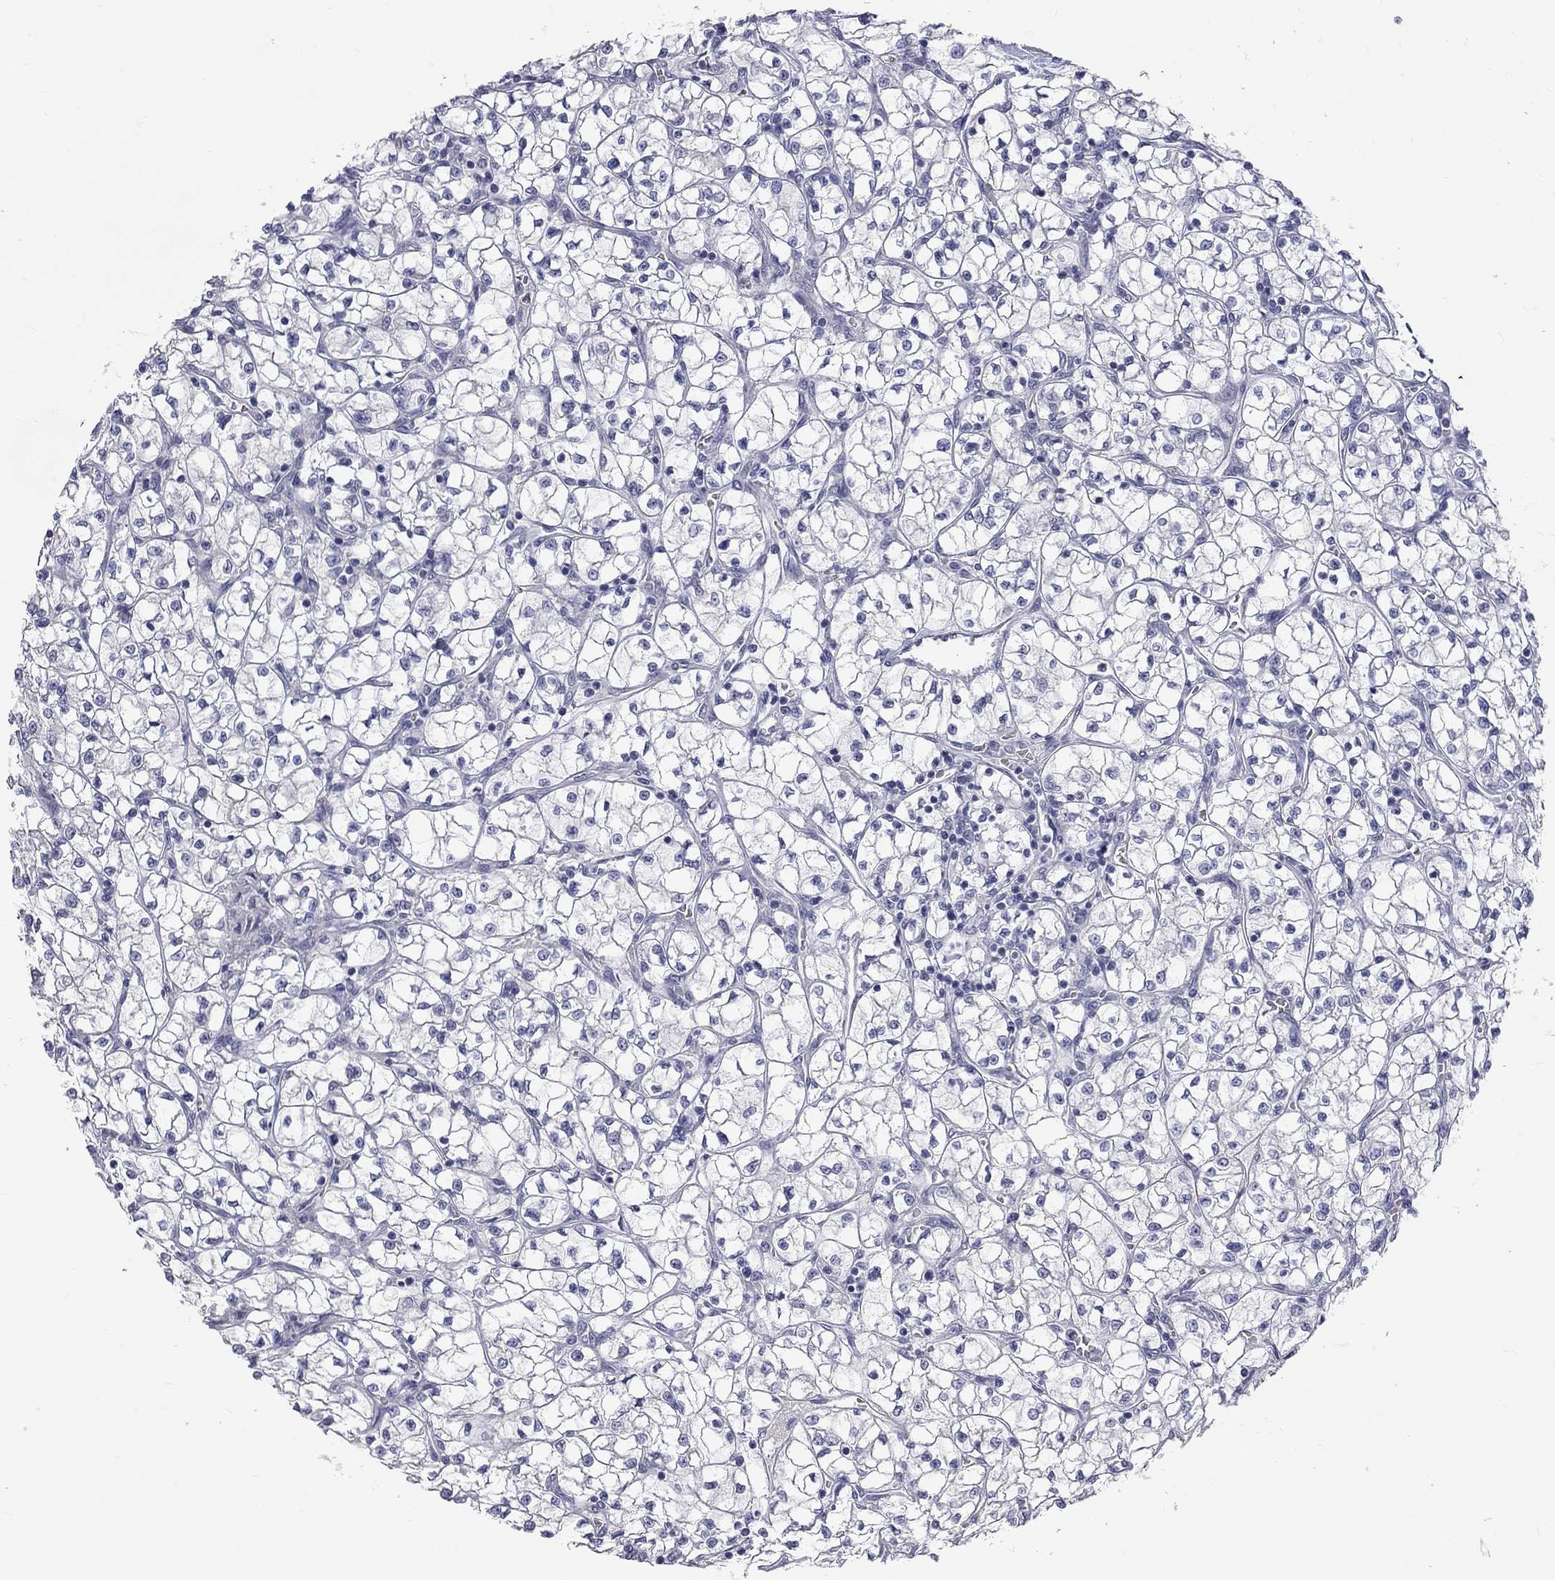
{"staining": {"intensity": "negative", "quantity": "none", "location": "none"}, "tissue": "renal cancer", "cell_type": "Tumor cells", "image_type": "cancer", "snomed": [{"axis": "morphology", "description": "Adenocarcinoma, NOS"}, {"axis": "topography", "description": "Kidney"}], "caption": "There is no significant positivity in tumor cells of renal cancer.", "gene": "OPRK1", "patient": {"sex": "female", "age": 64}}